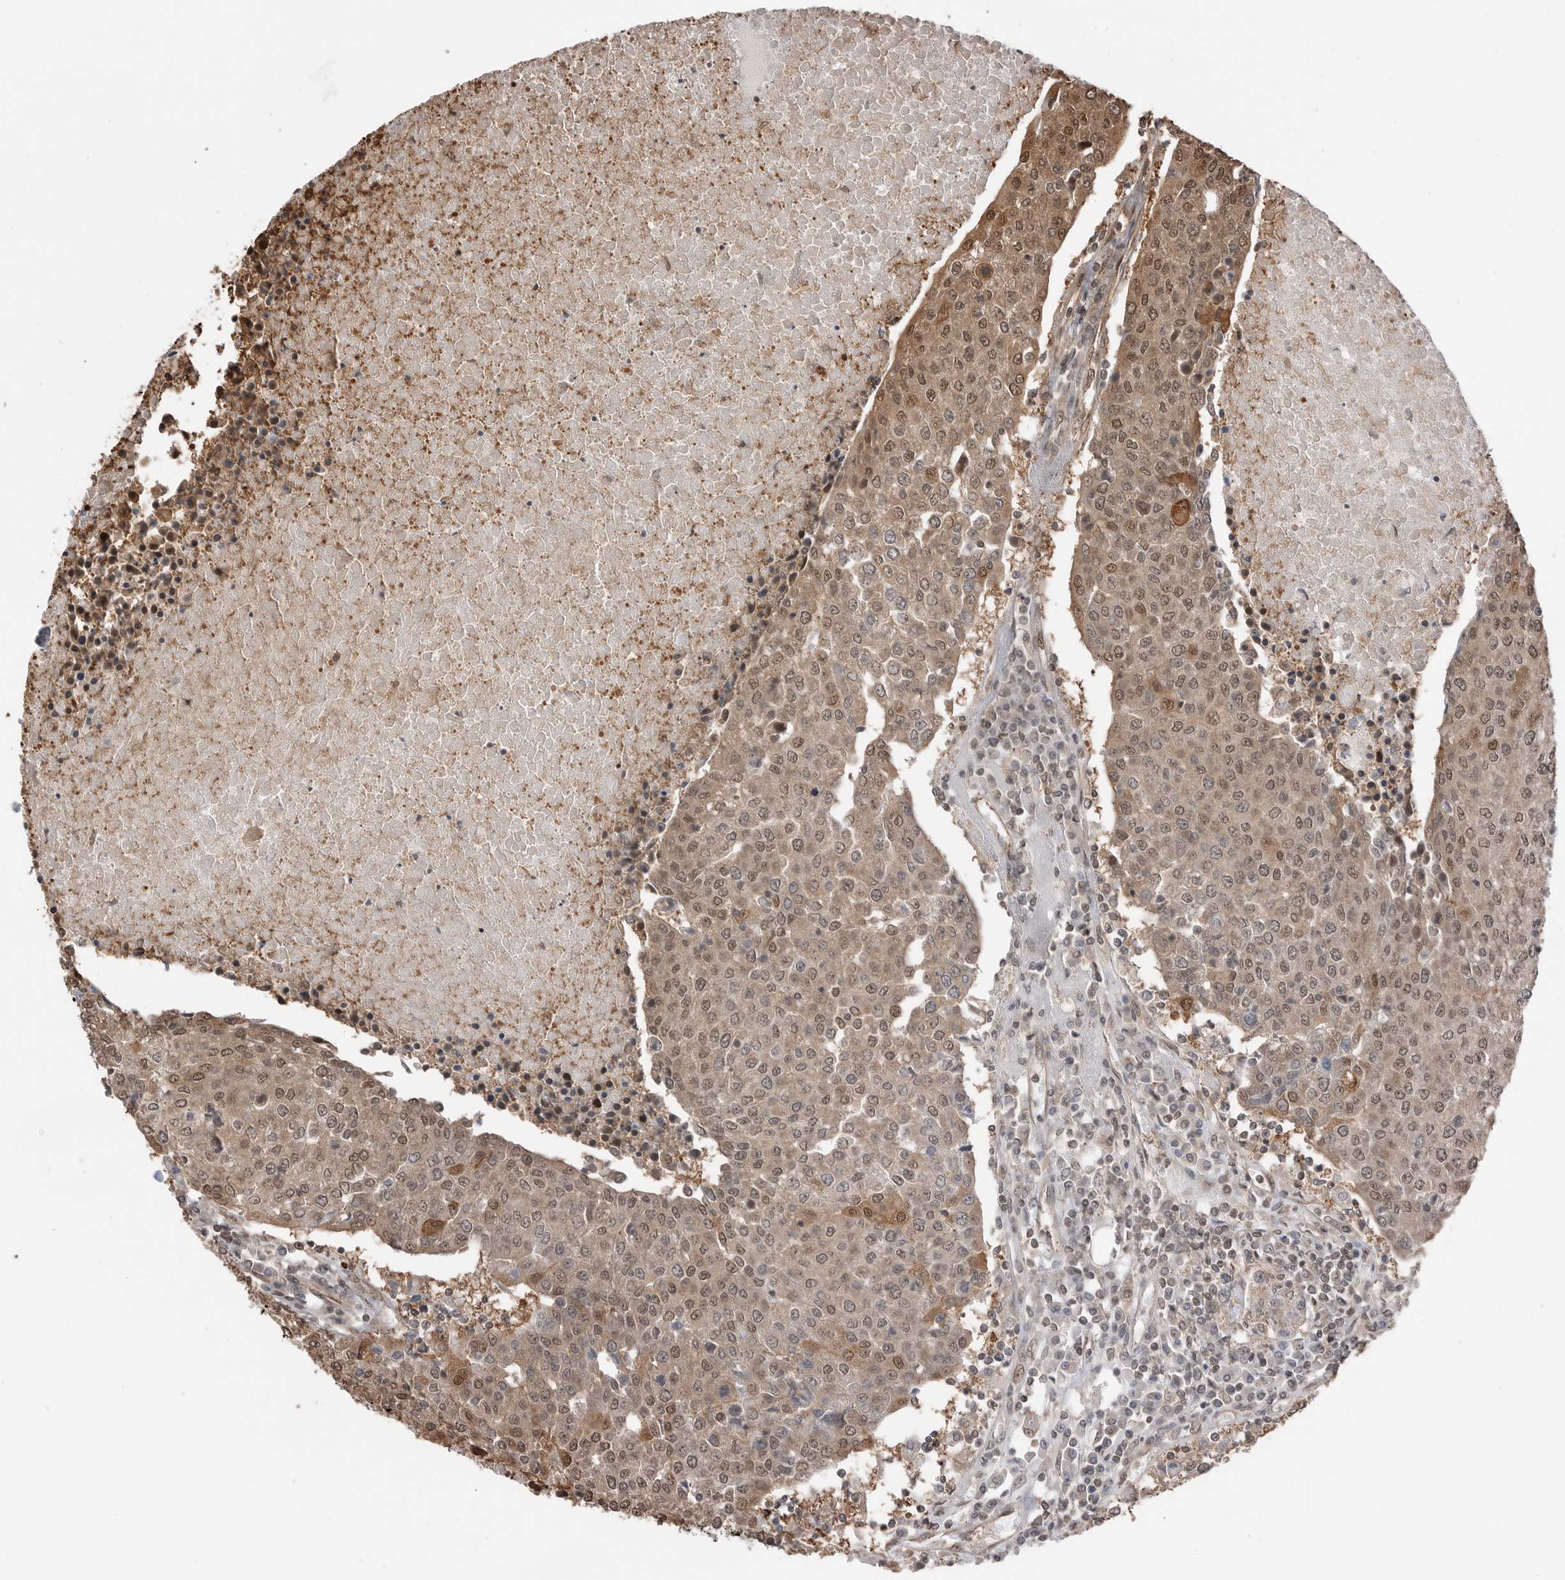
{"staining": {"intensity": "moderate", "quantity": "25%-75%", "location": "cytoplasmic/membranous,nuclear"}, "tissue": "urothelial cancer", "cell_type": "Tumor cells", "image_type": "cancer", "snomed": [{"axis": "morphology", "description": "Urothelial carcinoma, High grade"}, {"axis": "topography", "description": "Urinary bladder"}], "caption": "Protein analysis of urothelial cancer tissue exhibits moderate cytoplasmic/membranous and nuclear expression in approximately 25%-75% of tumor cells.", "gene": "PEAK1", "patient": {"sex": "female", "age": 85}}